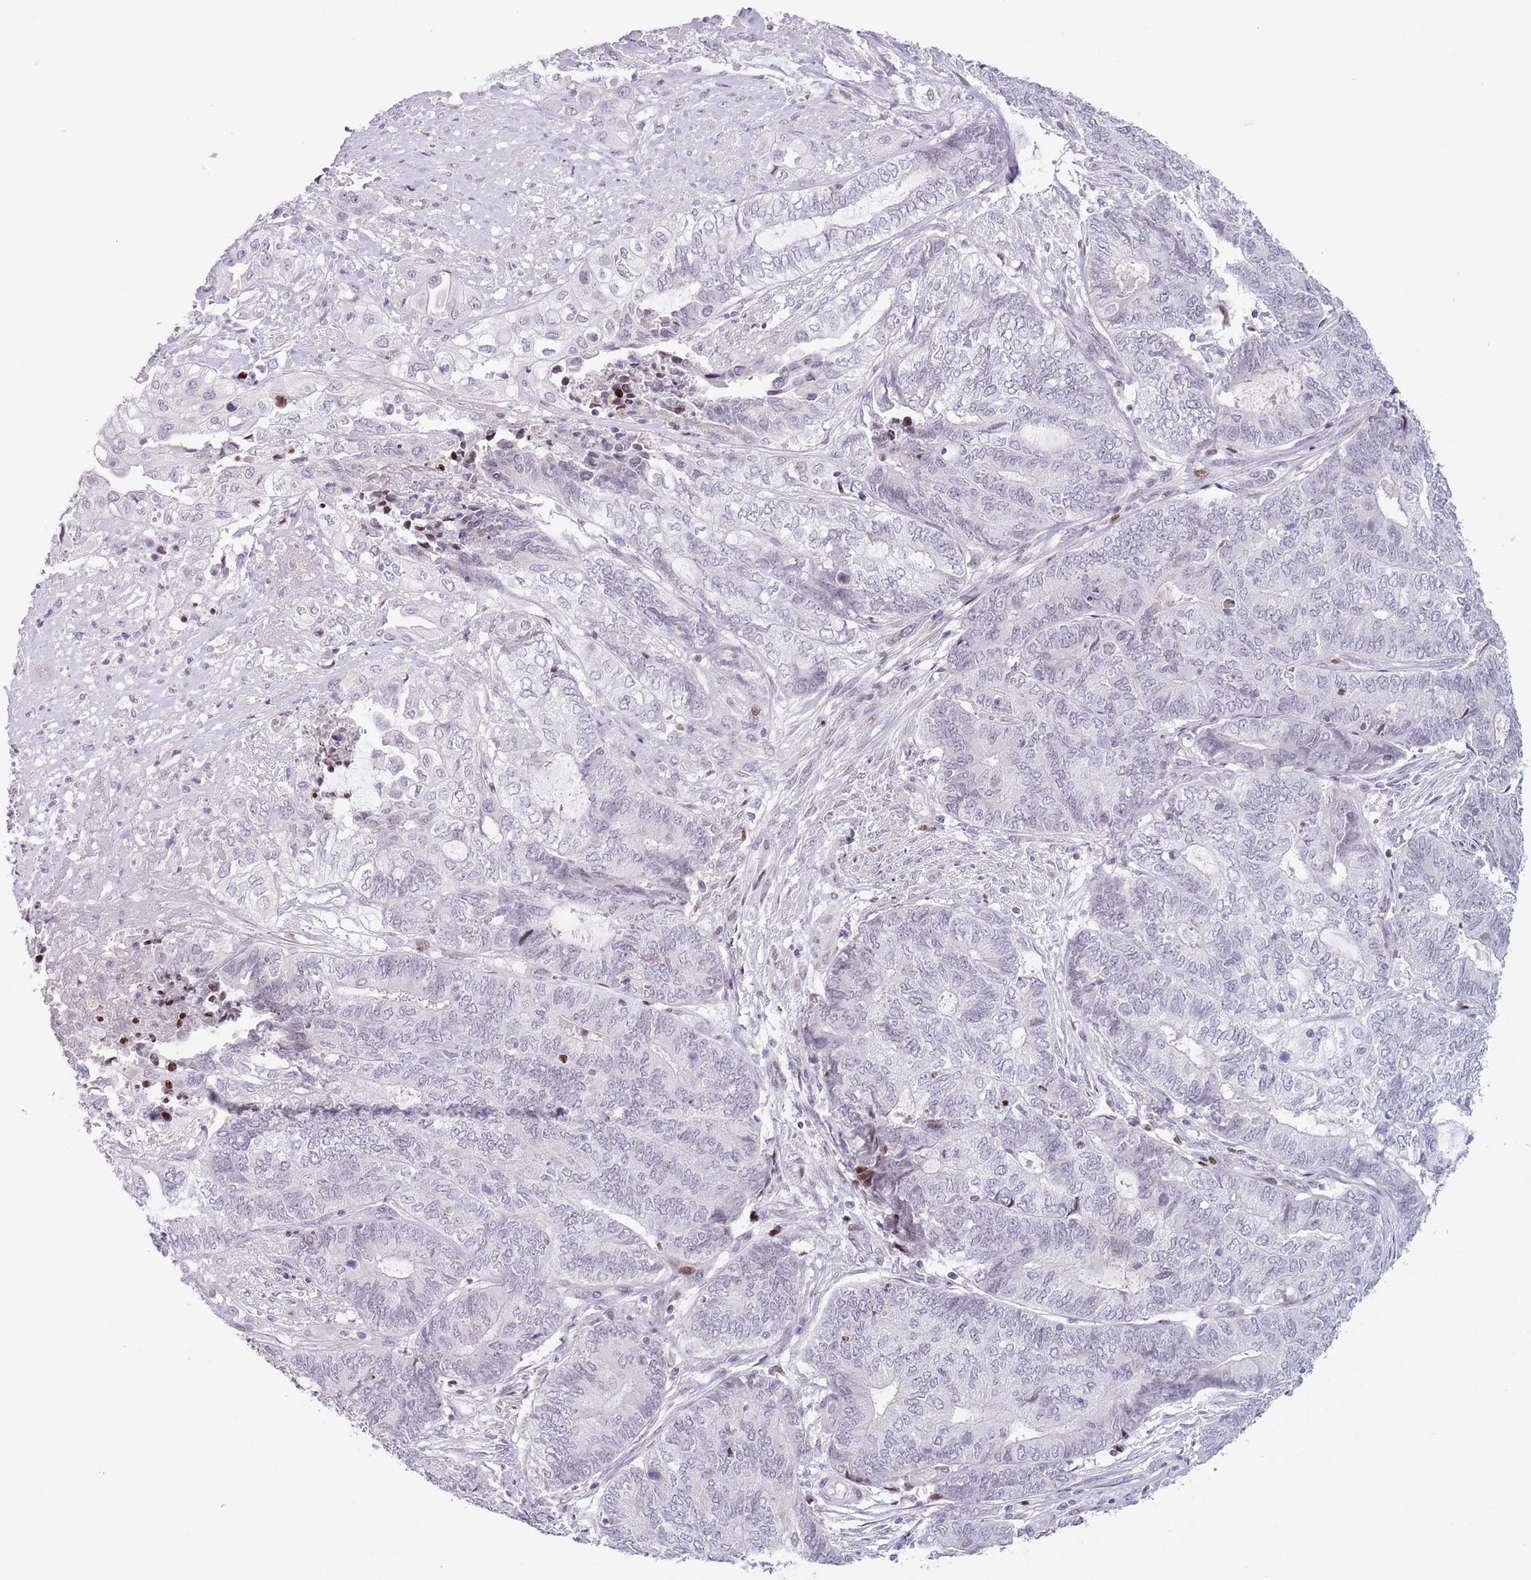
{"staining": {"intensity": "moderate", "quantity": "<25%", "location": "nuclear"}, "tissue": "endometrial cancer", "cell_type": "Tumor cells", "image_type": "cancer", "snomed": [{"axis": "morphology", "description": "Adenocarcinoma, NOS"}, {"axis": "topography", "description": "Uterus"}, {"axis": "topography", "description": "Endometrium"}], "caption": "Endometrial cancer stained with a protein marker demonstrates moderate staining in tumor cells.", "gene": "MFSD10", "patient": {"sex": "female", "age": 70}}